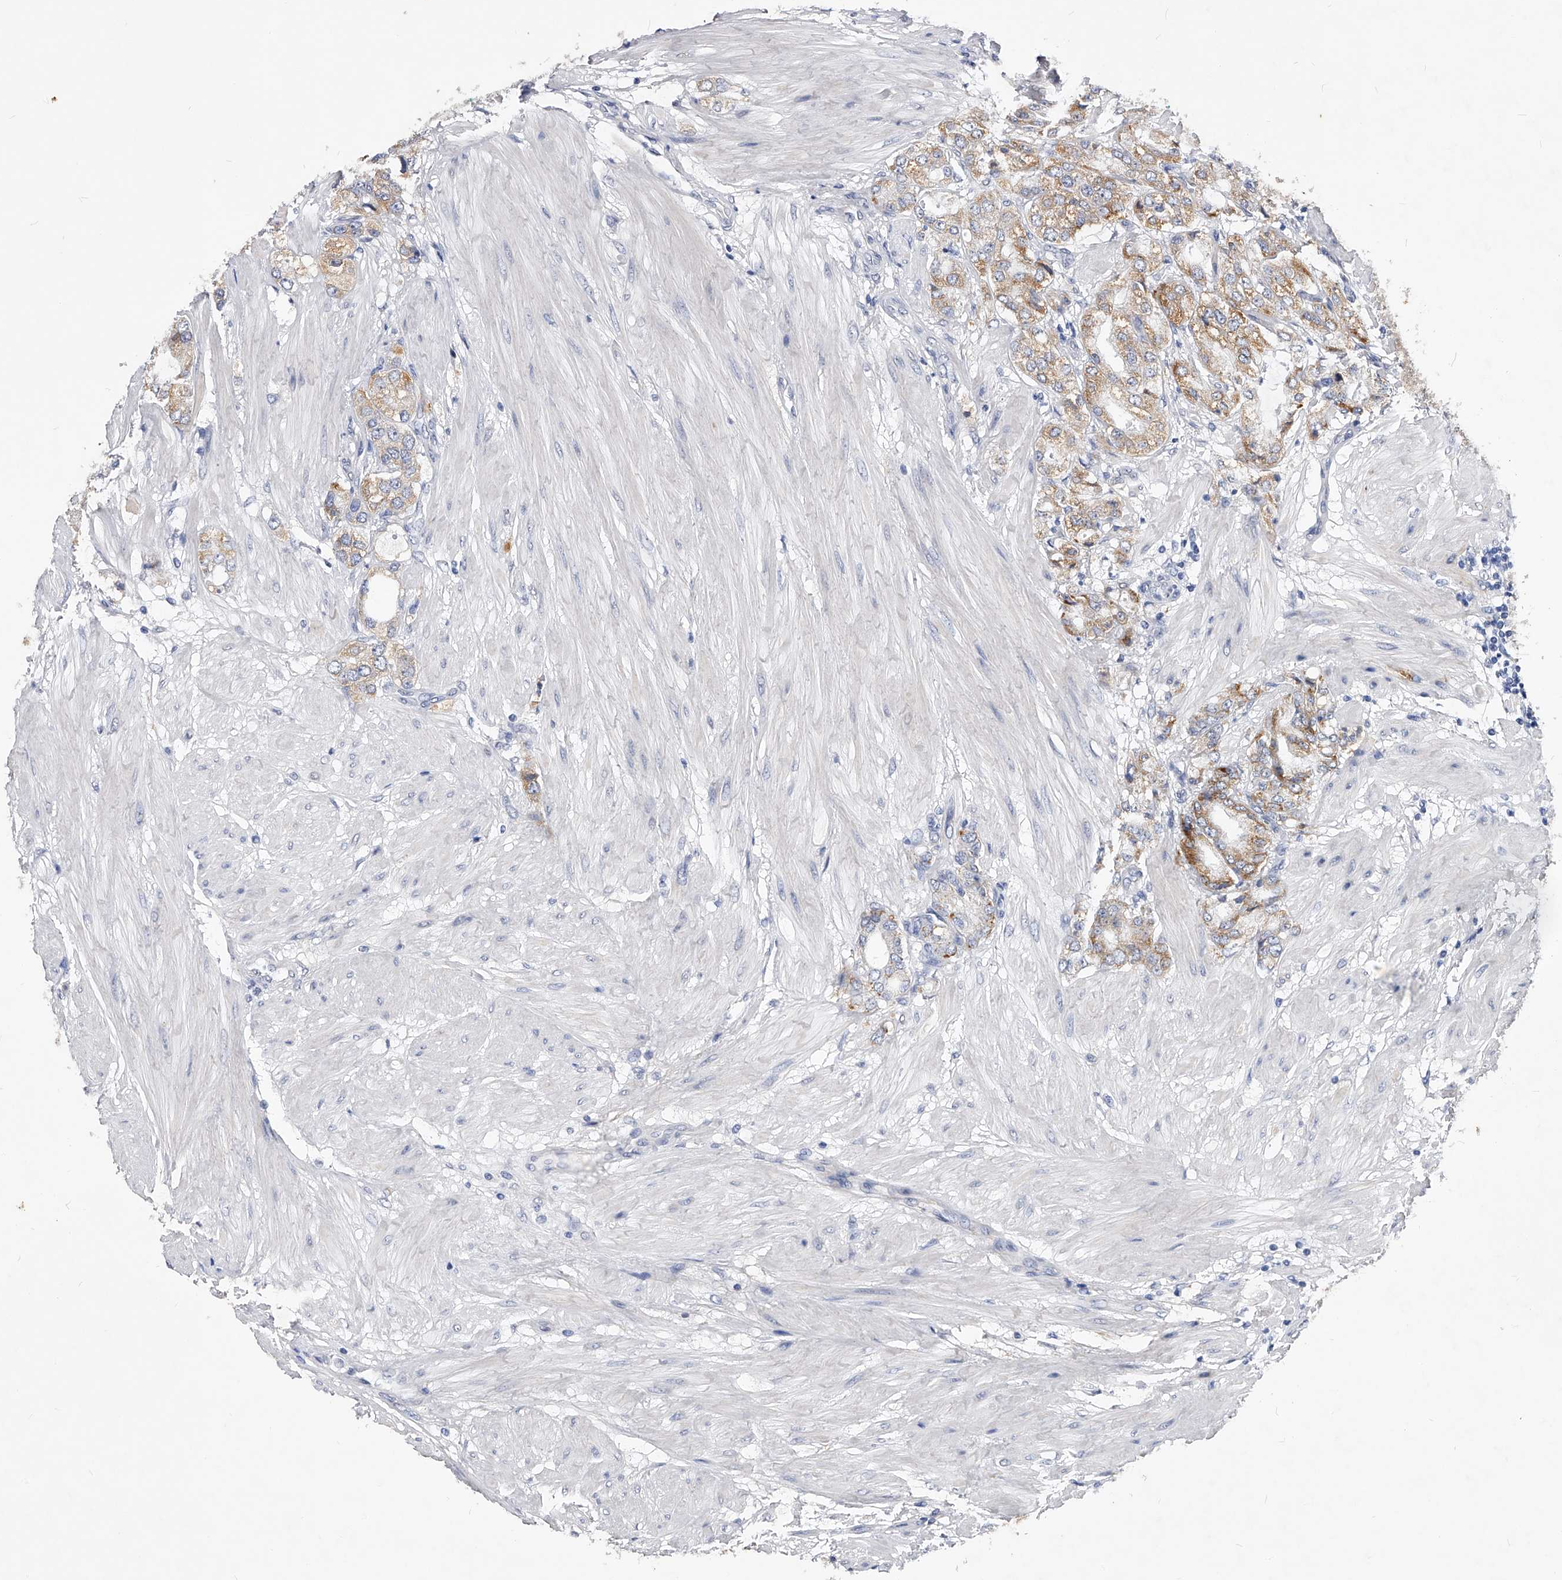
{"staining": {"intensity": "moderate", "quantity": ">75%", "location": "cytoplasmic/membranous"}, "tissue": "prostate cancer", "cell_type": "Tumor cells", "image_type": "cancer", "snomed": [{"axis": "morphology", "description": "Adenocarcinoma, High grade"}, {"axis": "topography", "description": "Prostate"}], "caption": "An image of prostate cancer (adenocarcinoma (high-grade)) stained for a protein shows moderate cytoplasmic/membranous brown staining in tumor cells. (DAB (3,3'-diaminobenzidine) IHC with brightfield microscopy, high magnification).", "gene": "ZNF529", "patient": {"sex": "male", "age": 50}}